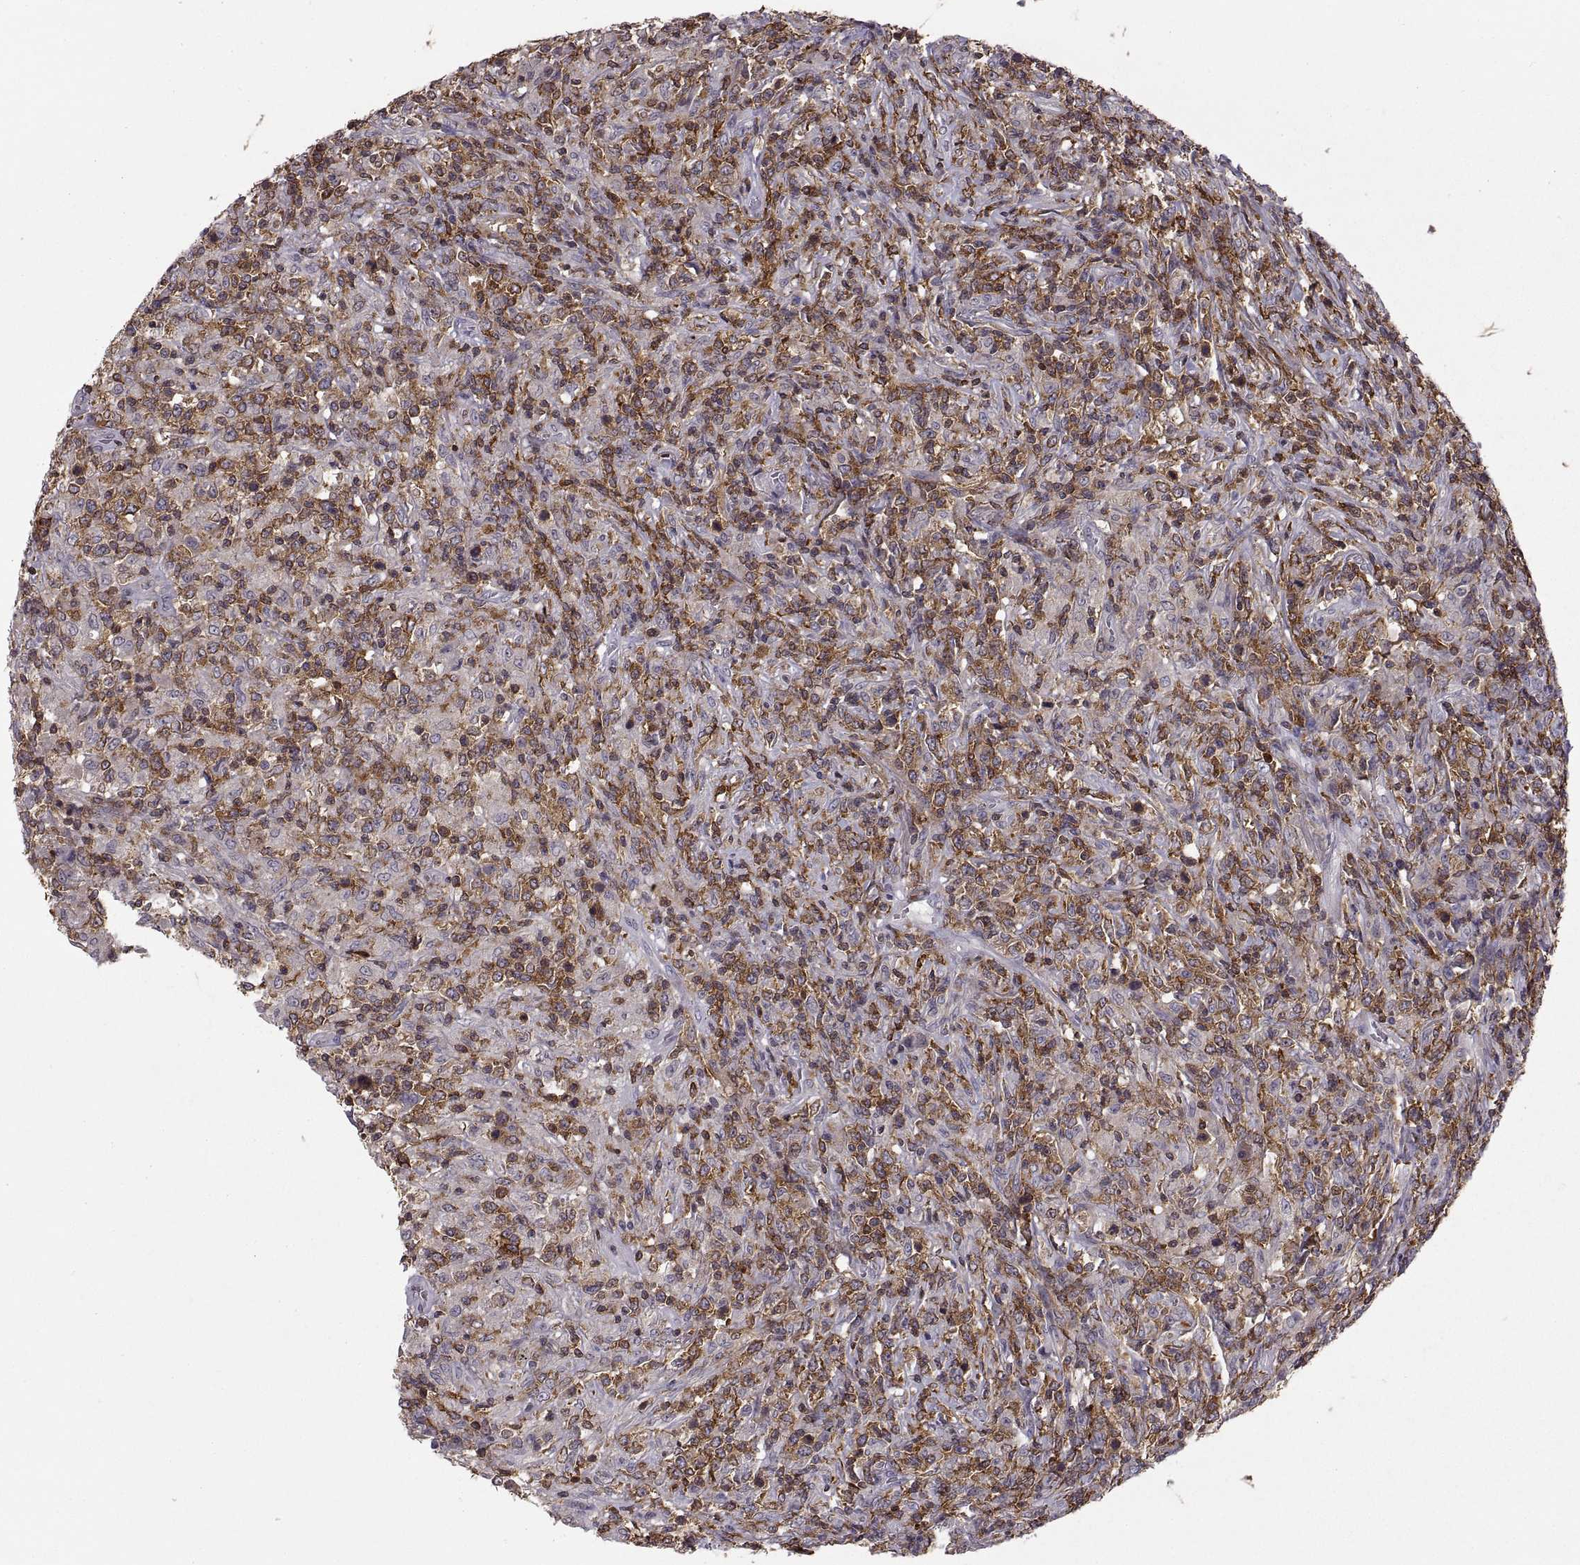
{"staining": {"intensity": "strong", "quantity": ">75%", "location": "cytoplasmic/membranous"}, "tissue": "lymphoma", "cell_type": "Tumor cells", "image_type": "cancer", "snomed": [{"axis": "morphology", "description": "Malignant lymphoma, non-Hodgkin's type, High grade"}, {"axis": "topography", "description": "Lung"}], "caption": "Malignant lymphoma, non-Hodgkin's type (high-grade) was stained to show a protein in brown. There is high levels of strong cytoplasmic/membranous positivity in about >75% of tumor cells.", "gene": "EZR", "patient": {"sex": "male", "age": 79}}